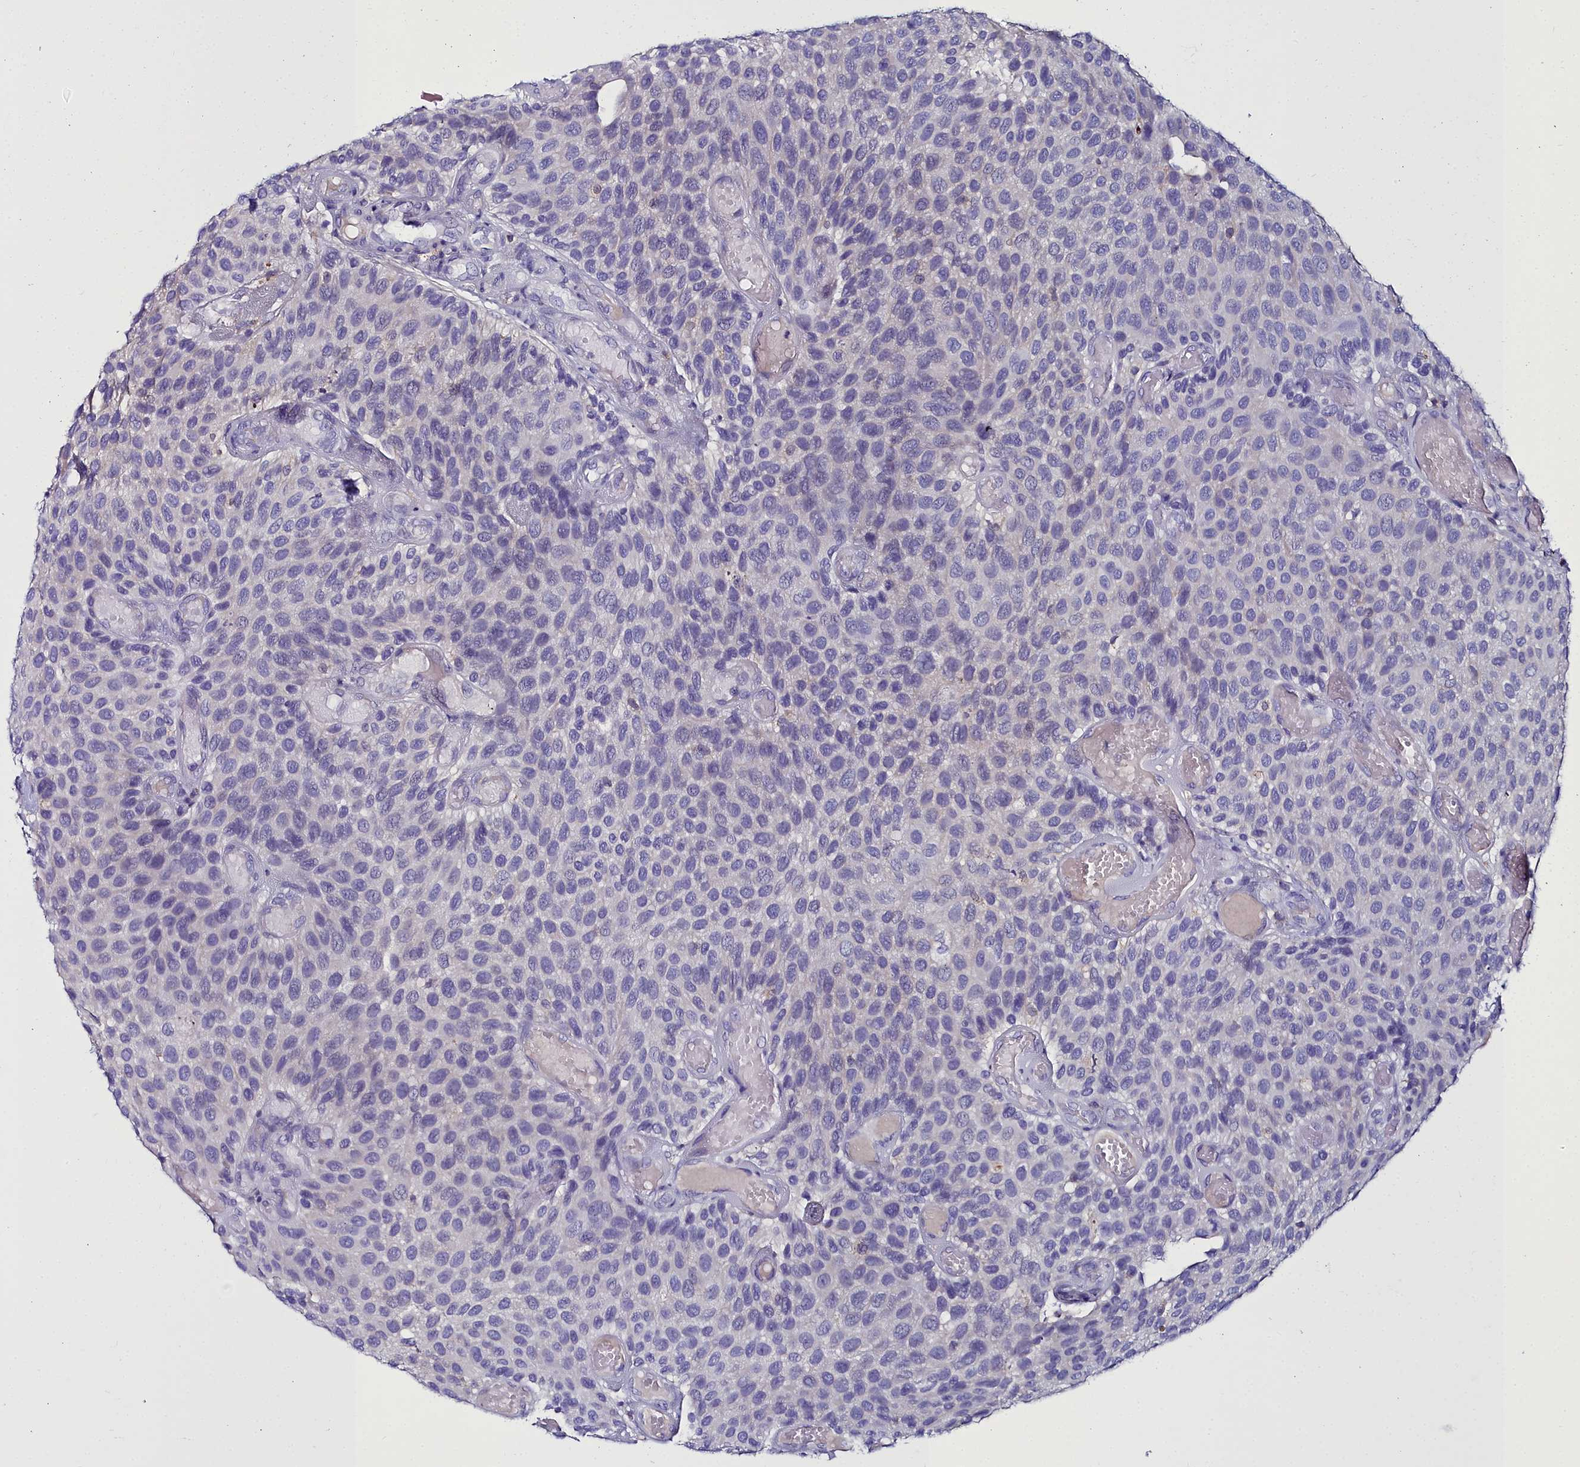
{"staining": {"intensity": "negative", "quantity": "none", "location": "none"}, "tissue": "urothelial cancer", "cell_type": "Tumor cells", "image_type": "cancer", "snomed": [{"axis": "morphology", "description": "Urothelial carcinoma, Low grade"}, {"axis": "topography", "description": "Urinary bladder"}], "caption": "This image is of urothelial carcinoma (low-grade) stained with IHC to label a protein in brown with the nuclei are counter-stained blue. There is no positivity in tumor cells.", "gene": "ELAPOR2", "patient": {"sex": "male", "age": 89}}